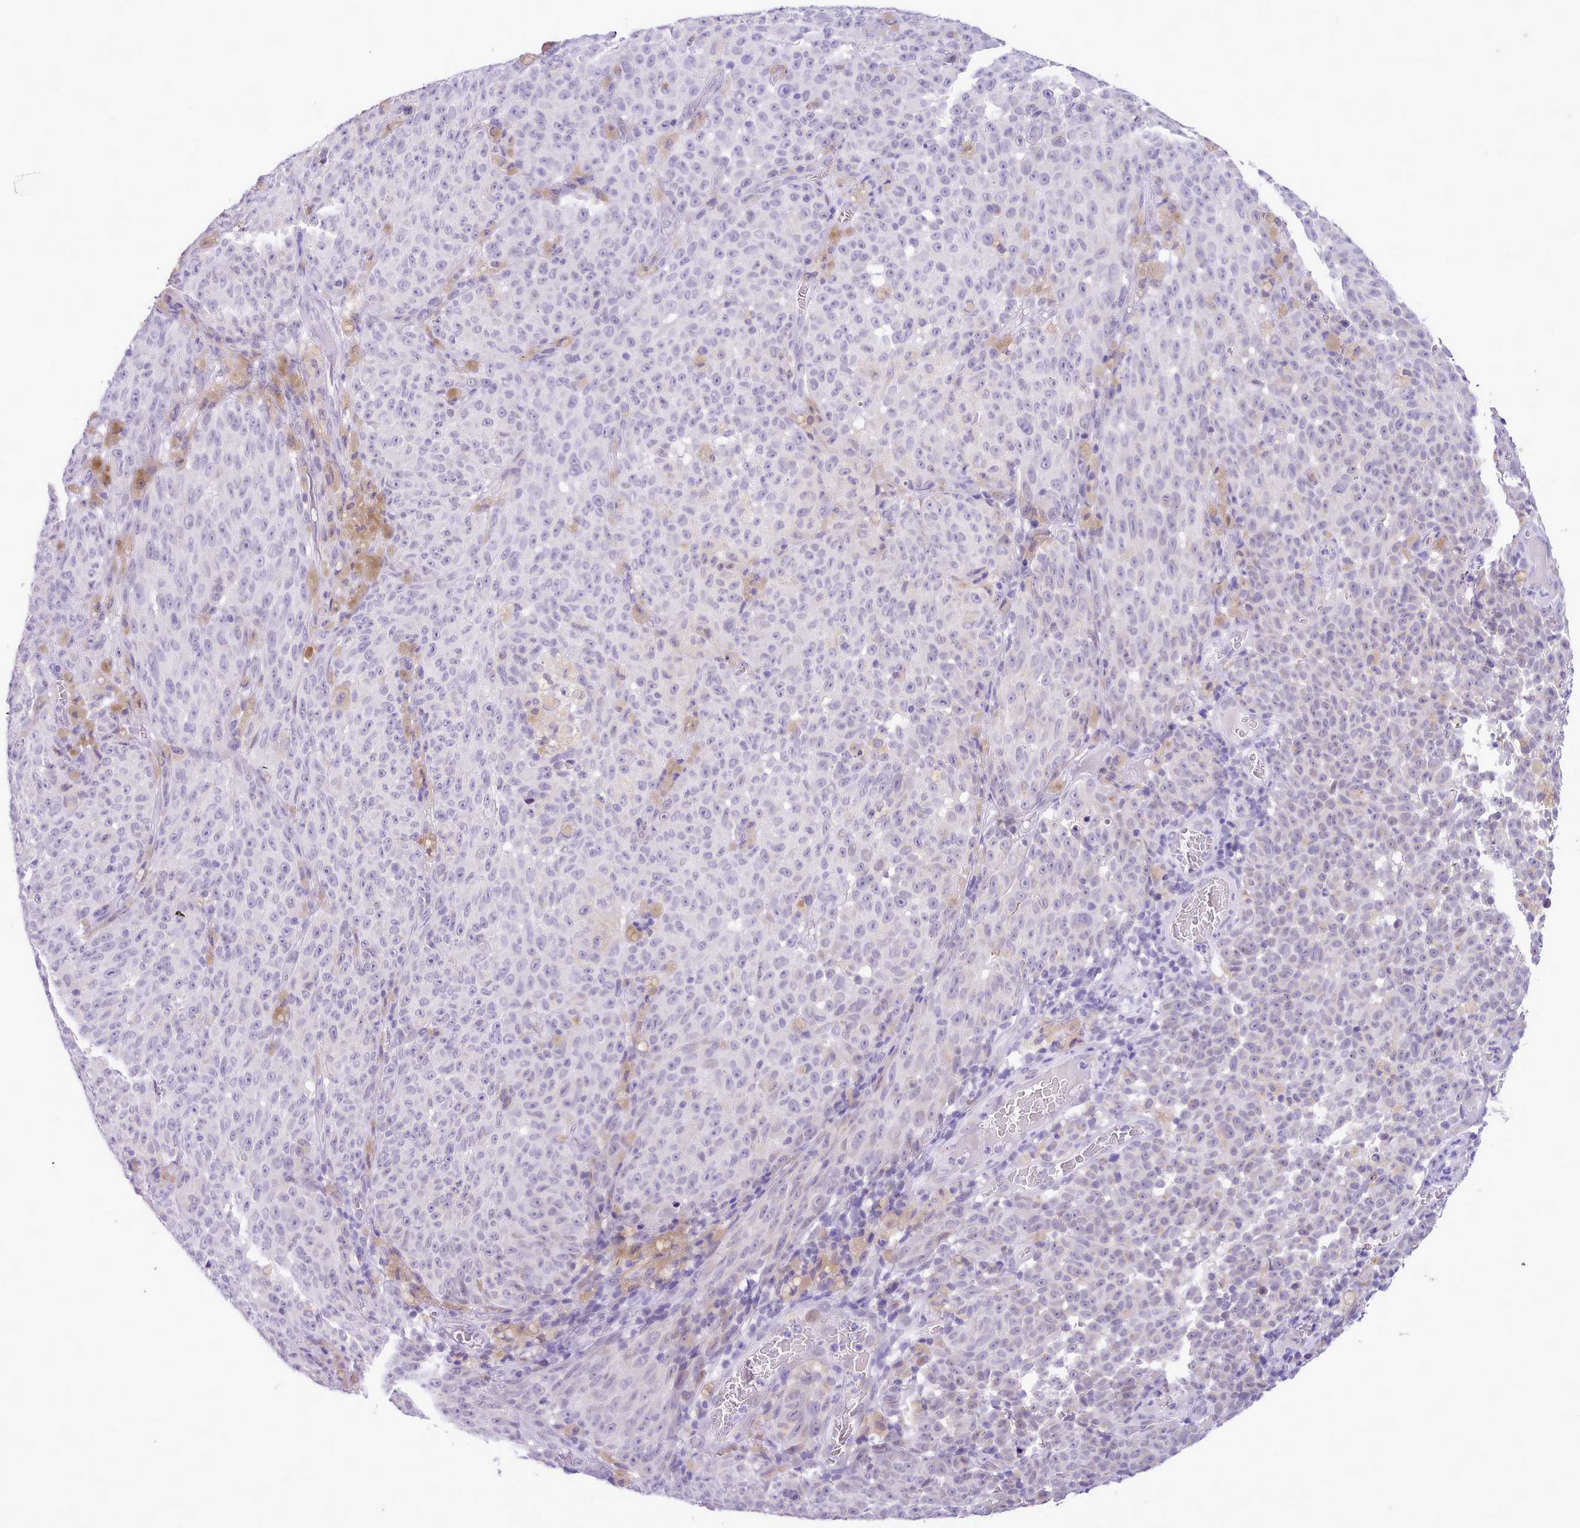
{"staining": {"intensity": "negative", "quantity": "none", "location": "none"}, "tissue": "melanoma", "cell_type": "Tumor cells", "image_type": "cancer", "snomed": [{"axis": "morphology", "description": "Malignant melanoma, NOS"}, {"axis": "topography", "description": "Skin"}], "caption": "DAB (3,3'-diaminobenzidine) immunohistochemical staining of melanoma displays no significant positivity in tumor cells.", "gene": "LRRC37A", "patient": {"sex": "female", "age": 82}}